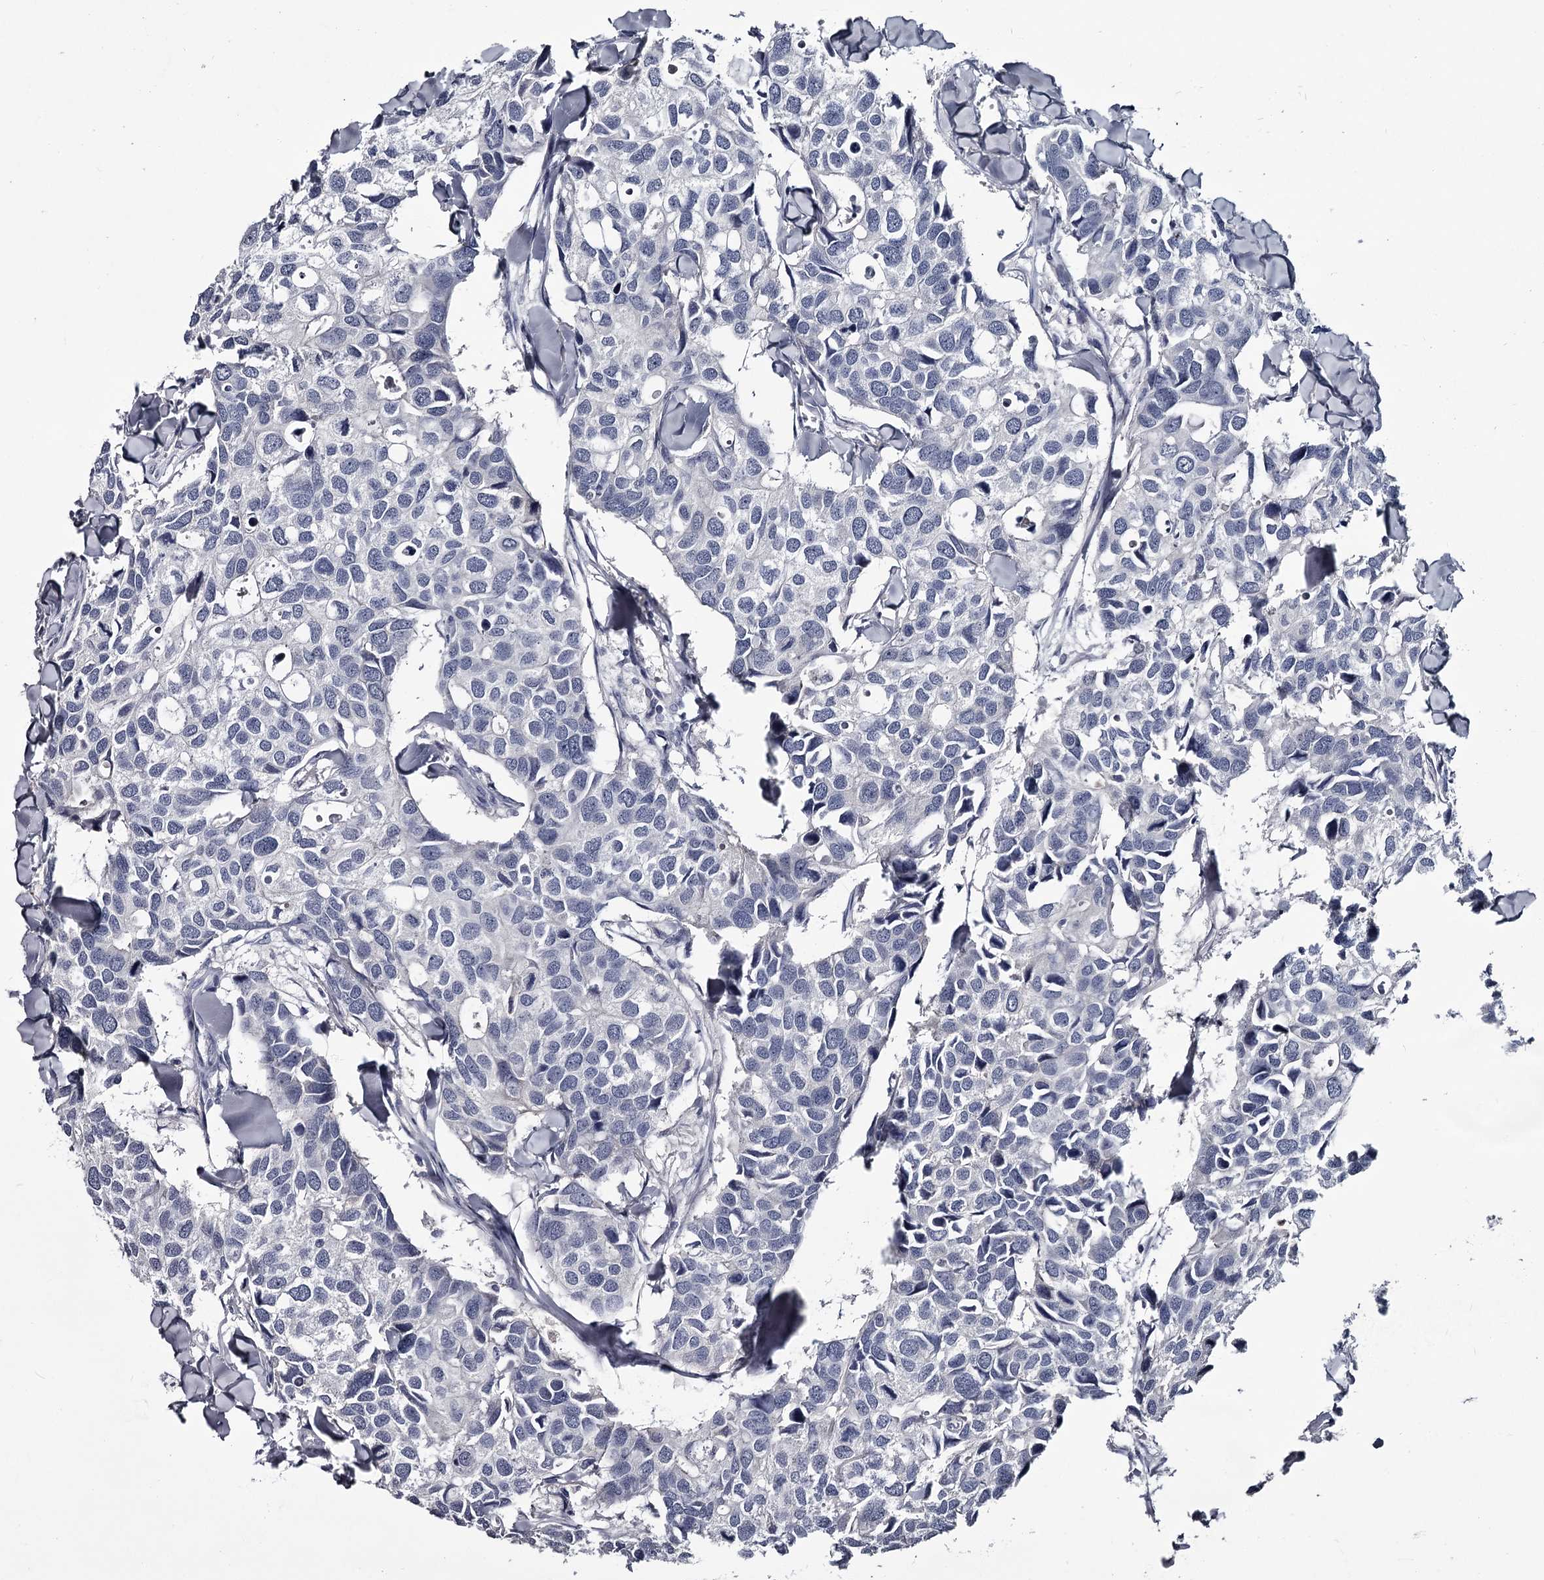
{"staining": {"intensity": "negative", "quantity": "none", "location": "none"}, "tissue": "breast cancer", "cell_type": "Tumor cells", "image_type": "cancer", "snomed": [{"axis": "morphology", "description": "Duct carcinoma"}, {"axis": "topography", "description": "Breast"}], "caption": "Photomicrograph shows no protein staining in tumor cells of breast cancer tissue.", "gene": "DAO", "patient": {"sex": "female", "age": 83}}